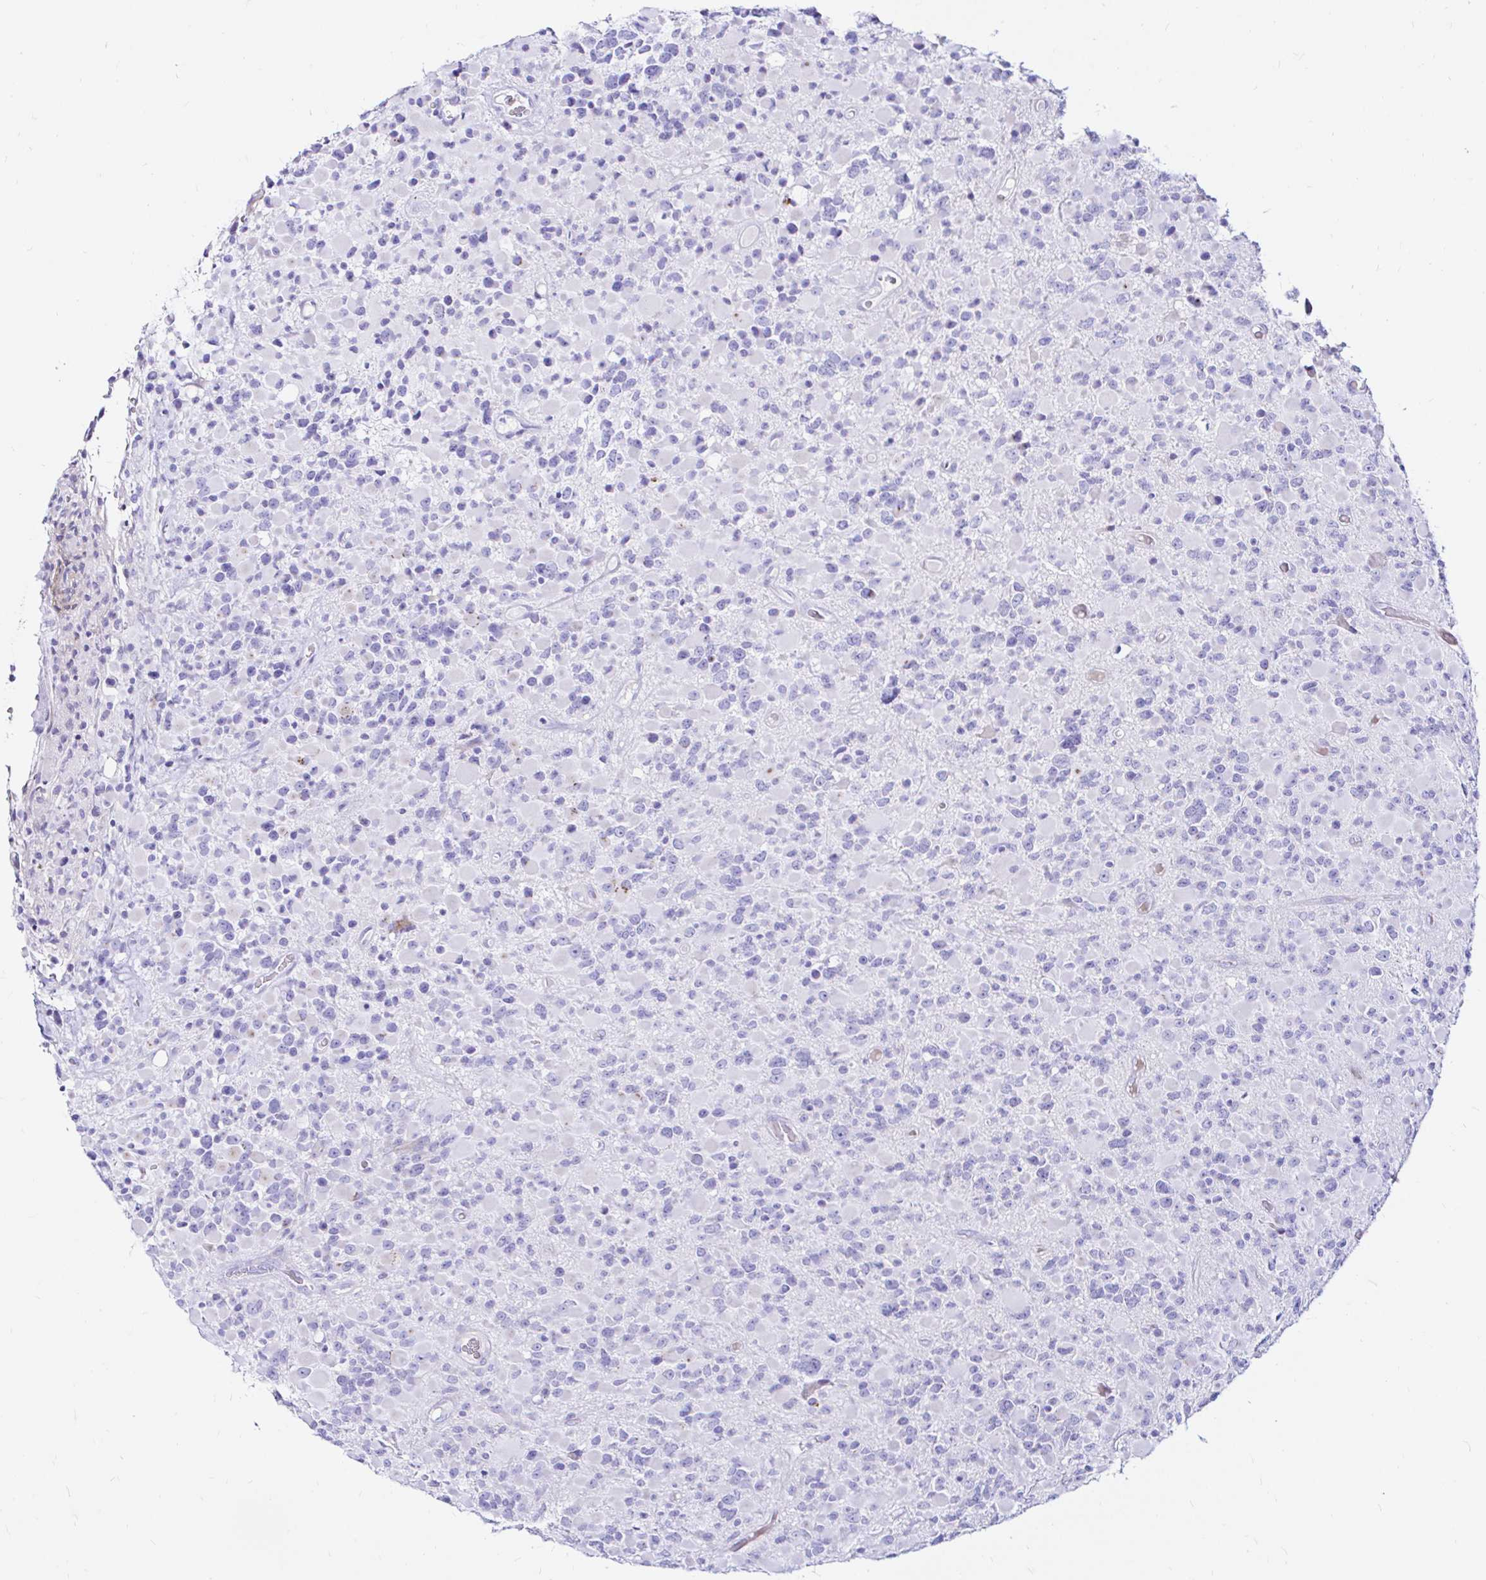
{"staining": {"intensity": "negative", "quantity": "none", "location": "none"}, "tissue": "glioma", "cell_type": "Tumor cells", "image_type": "cancer", "snomed": [{"axis": "morphology", "description": "Glioma, malignant, High grade"}, {"axis": "topography", "description": "Brain"}], "caption": "Immunohistochemistry image of malignant high-grade glioma stained for a protein (brown), which demonstrates no expression in tumor cells. Brightfield microscopy of immunohistochemistry (IHC) stained with DAB (3,3'-diaminobenzidine) (brown) and hematoxylin (blue), captured at high magnification.", "gene": "ZNF432", "patient": {"sex": "female", "age": 40}}